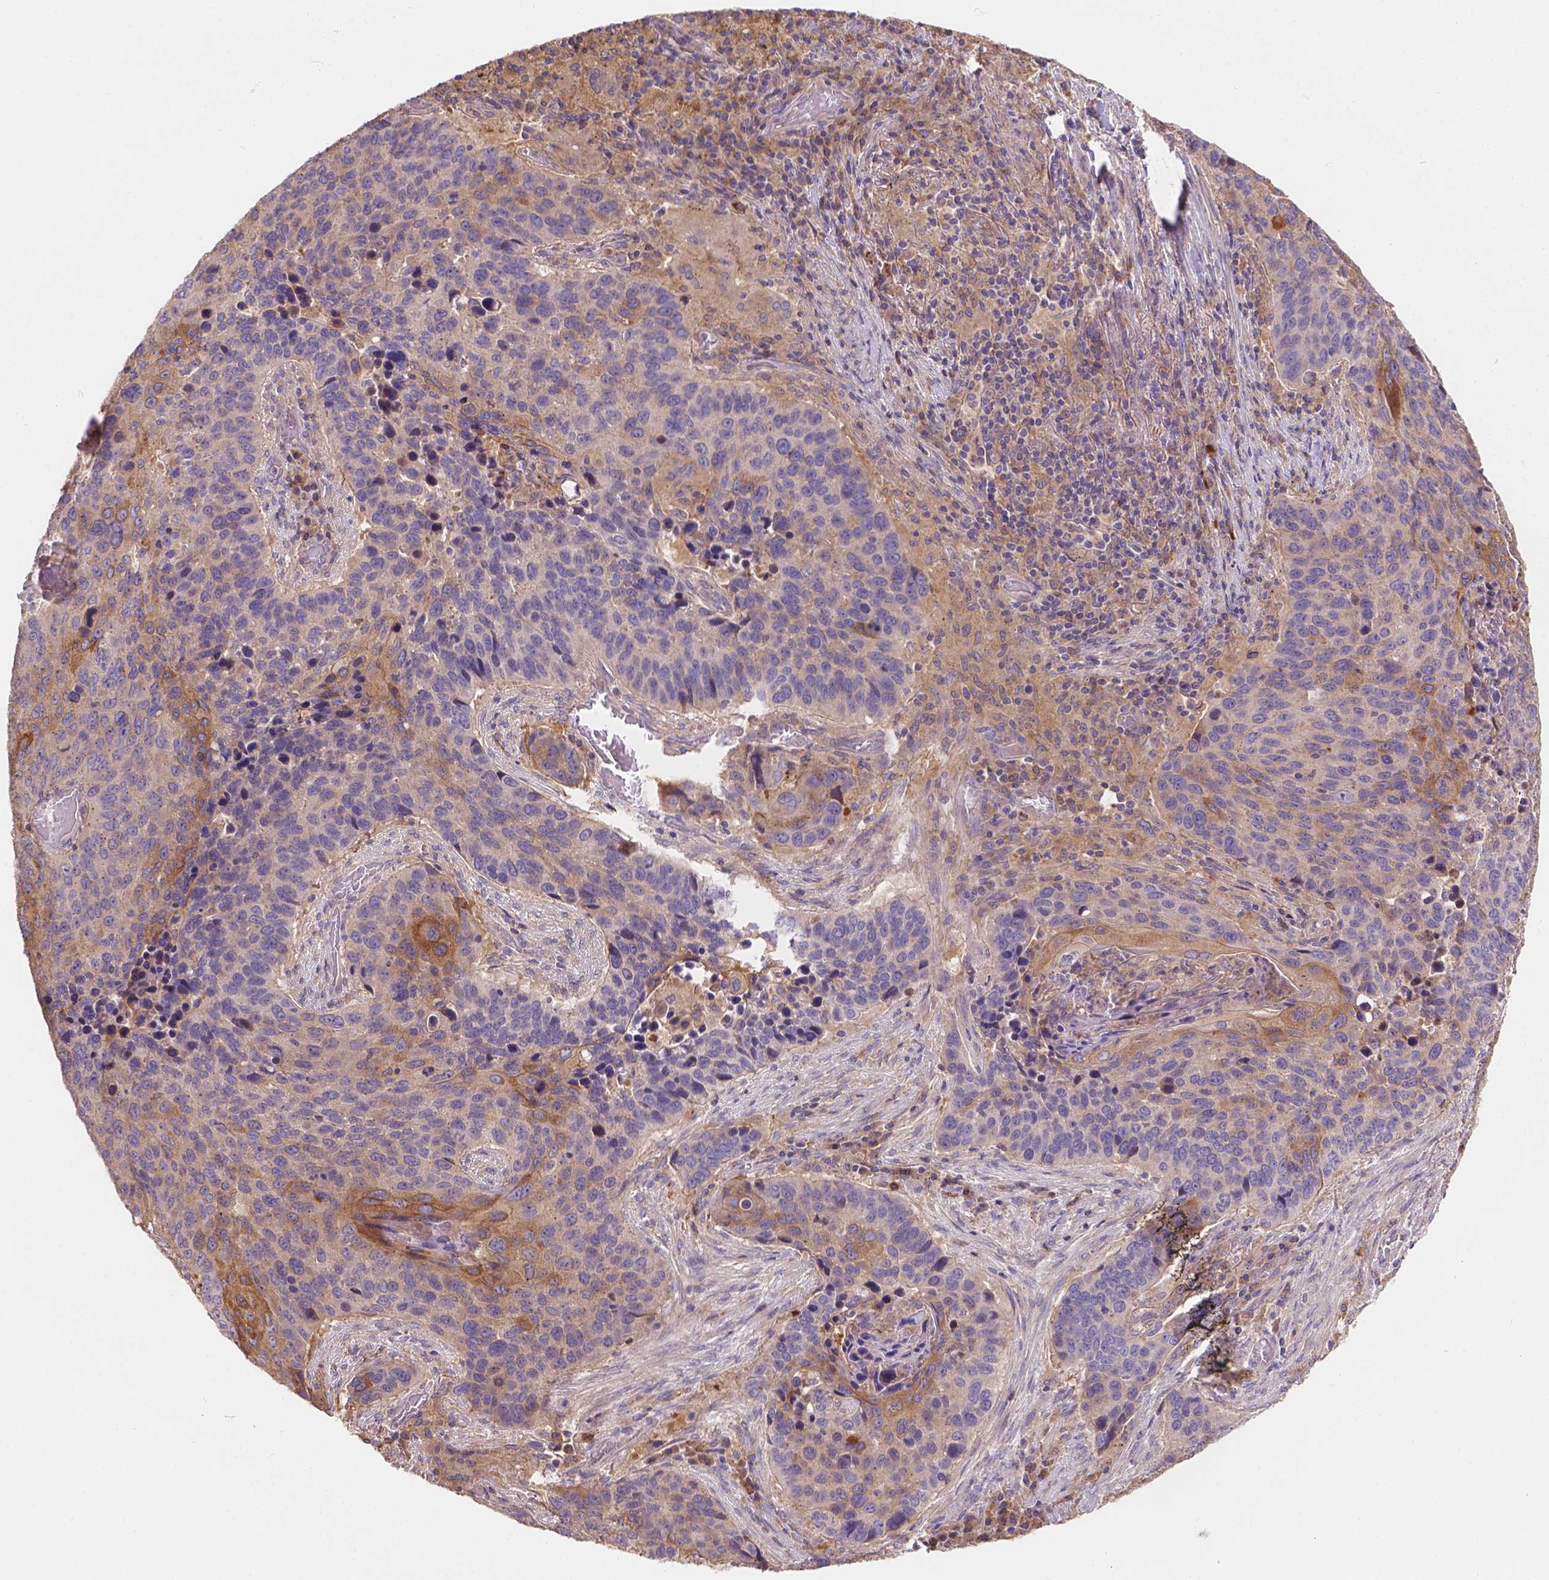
{"staining": {"intensity": "moderate", "quantity": ">75%", "location": "cytoplasmic/membranous"}, "tissue": "lung cancer", "cell_type": "Tumor cells", "image_type": "cancer", "snomed": [{"axis": "morphology", "description": "Squamous cell carcinoma, NOS"}, {"axis": "topography", "description": "Lung"}], "caption": "Protein staining of lung cancer tissue demonstrates moderate cytoplasmic/membranous expression in about >75% of tumor cells.", "gene": "CDK10", "patient": {"sex": "male", "age": 68}}